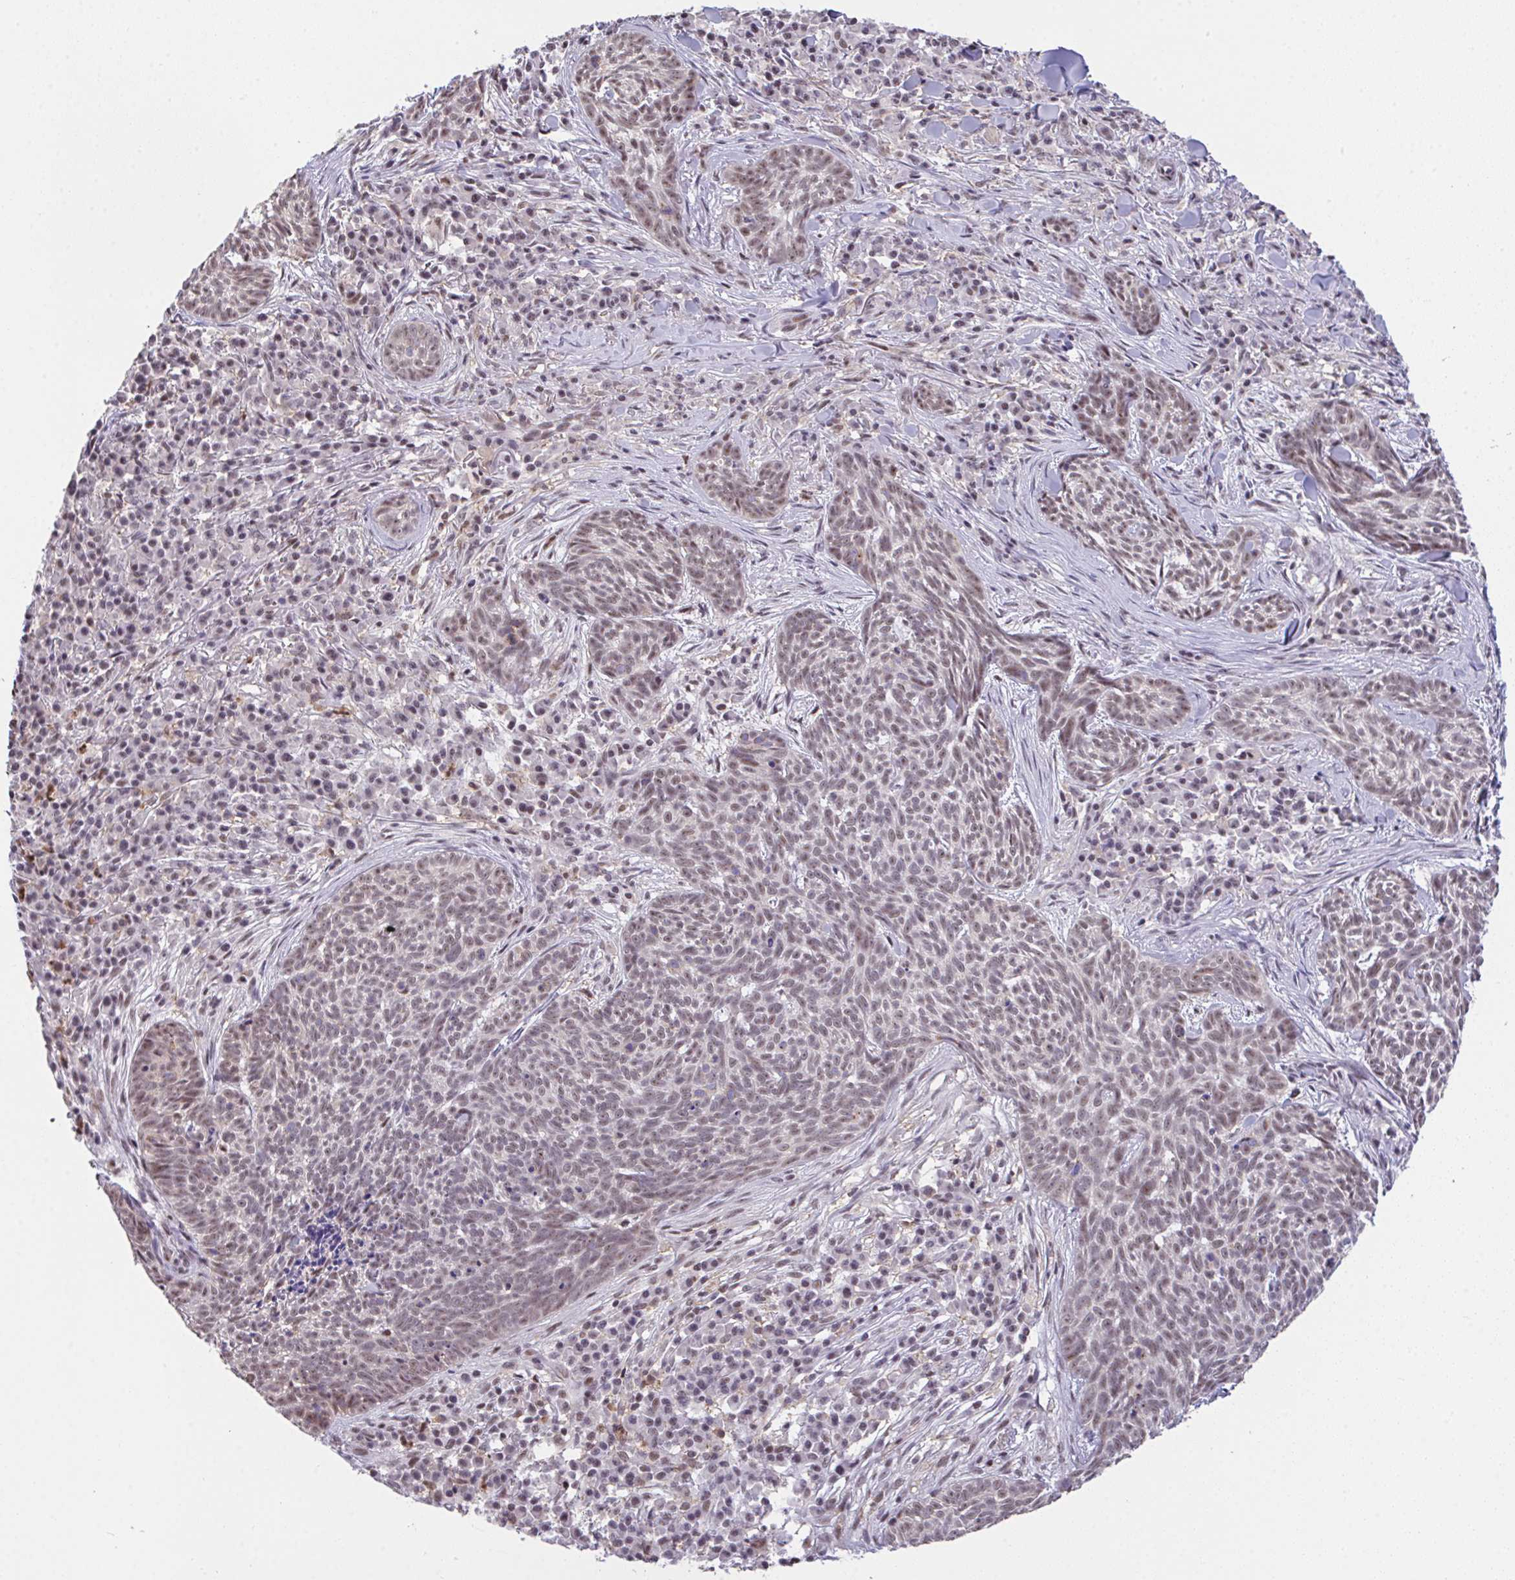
{"staining": {"intensity": "weak", "quantity": ">75%", "location": "nuclear"}, "tissue": "skin cancer", "cell_type": "Tumor cells", "image_type": "cancer", "snomed": [{"axis": "morphology", "description": "Basal cell carcinoma"}, {"axis": "topography", "description": "Skin"}], "caption": "Immunohistochemistry (IHC) image of human skin cancer (basal cell carcinoma) stained for a protein (brown), which displays low levels of weak nuclear staining in about >75% of tumor cells.", "gene": "OR6K3", "patient": {"sex": "female", "age": 93}}